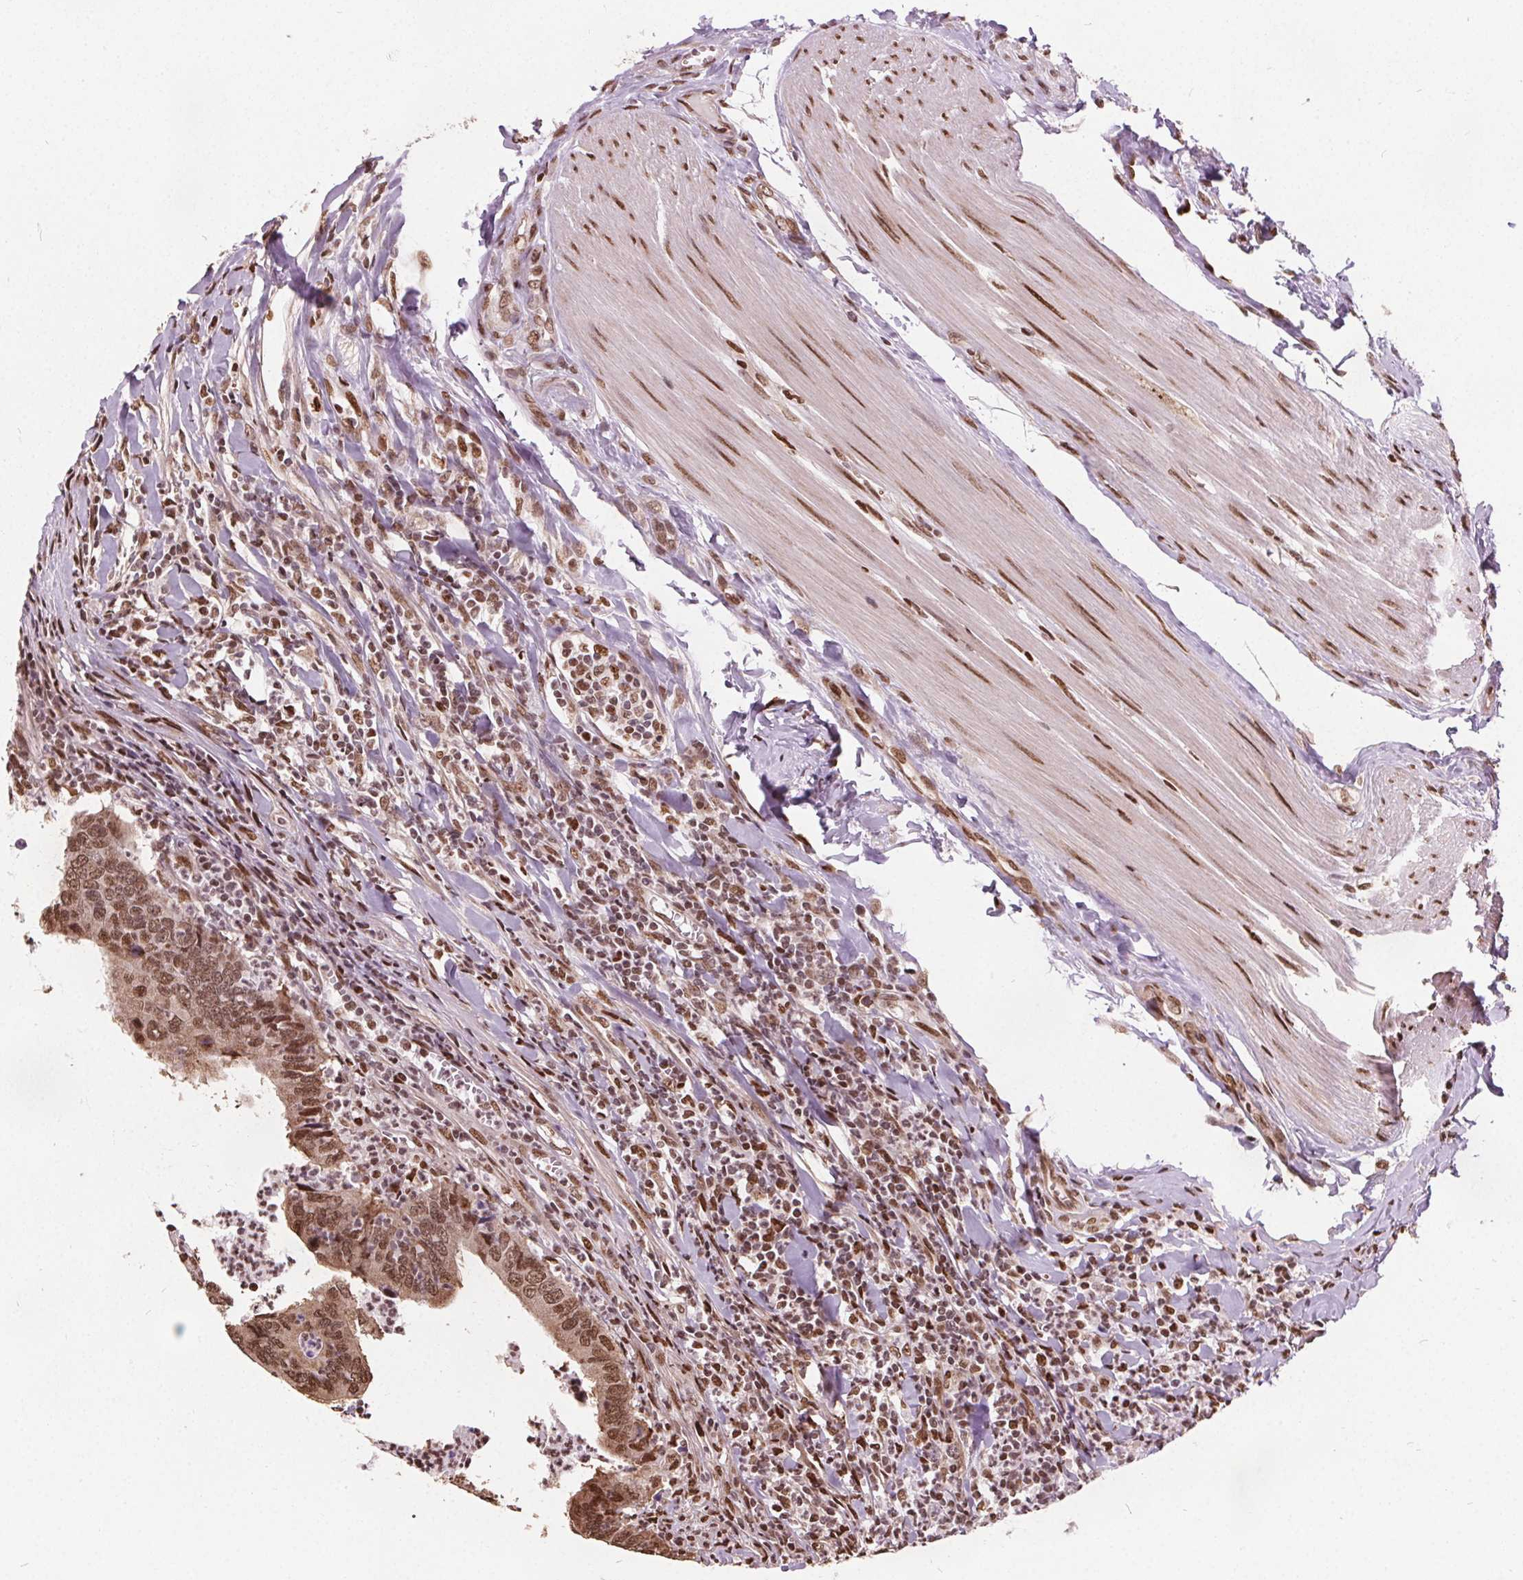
{"staining": {"intensity": "moderate", "quantity": ">75%", "location": "nuclear"}, "tissue": "colorectal cancer", "cell_type": "Tumor cells", "image_type": "cancer", "snomed": [{"axis": "morphology", "description": "Adenocarcinoma, NOS"}, {"axis": "topography", "description": "Colon"}], "caption": "Colorectal adenocarcinoma stained for a protein exhibits moderate nuclear positivity in tumor cells.", "gene": "ISLR2", "patient": {"sex": "female", "age": 67}}